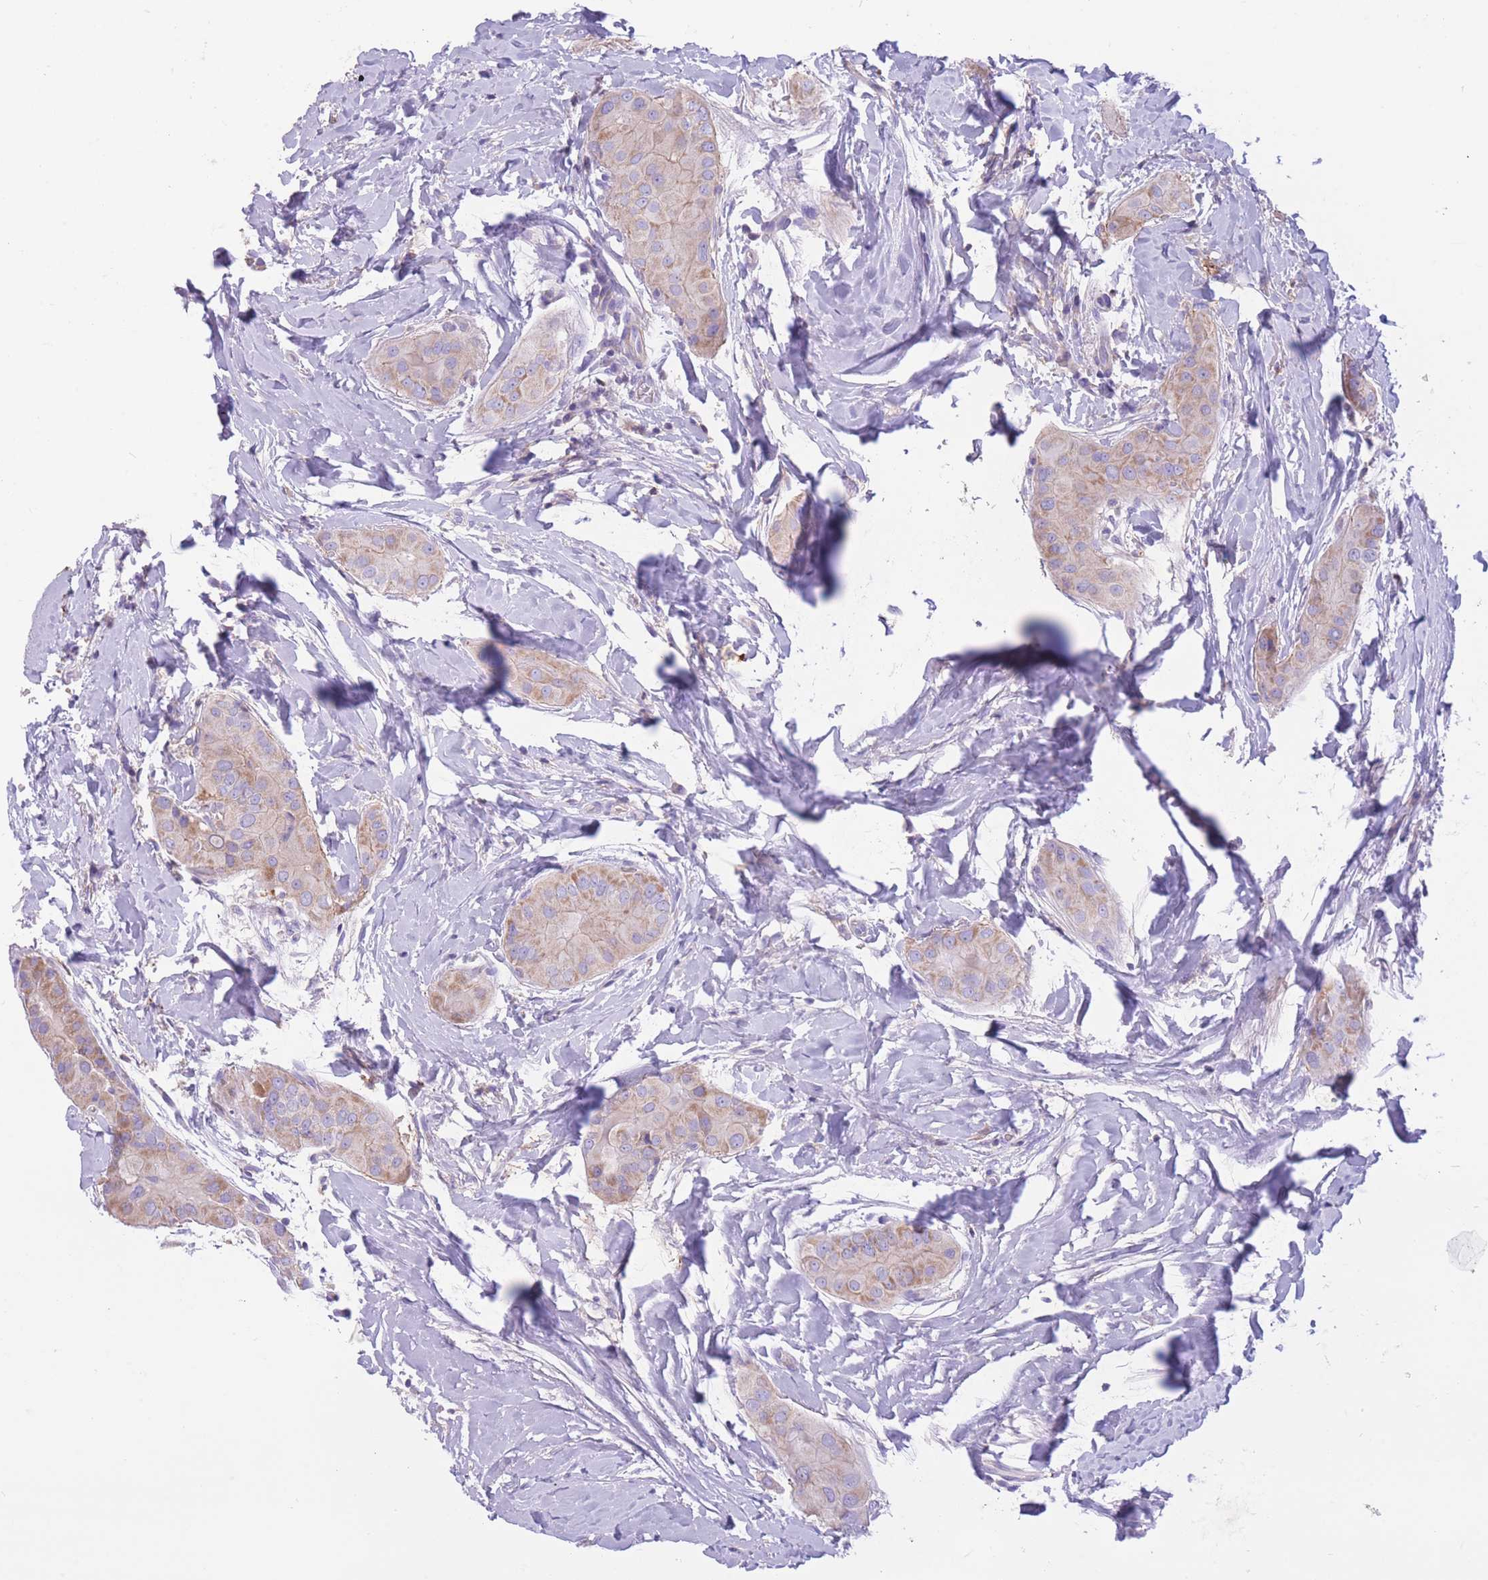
{"staining": {"intensity": "weak", "quantity": "<25%", "location": "cytoplasmic/membranous"}, "tissue": "thyroid cancer", "cell_type": "Tumor cells", "image_type": "cancer", "snomed": [{"axis": "morphology", "description": "Papillary adenocarcinoma, NOS"}, {"axis": "topography", "description": "Thyroid gland"}], "caption": "High magnification brightfield microscopy of thyroid cancer (papillary adenocarcinoma) stained with DAB (3,3'-diaminobenzidine) (brown) and counterstained with hematoxylin (blue): tumor cells show no significant staining.", "gene": "PDHA1", "patient": {"sex": "male", "age": 33}}